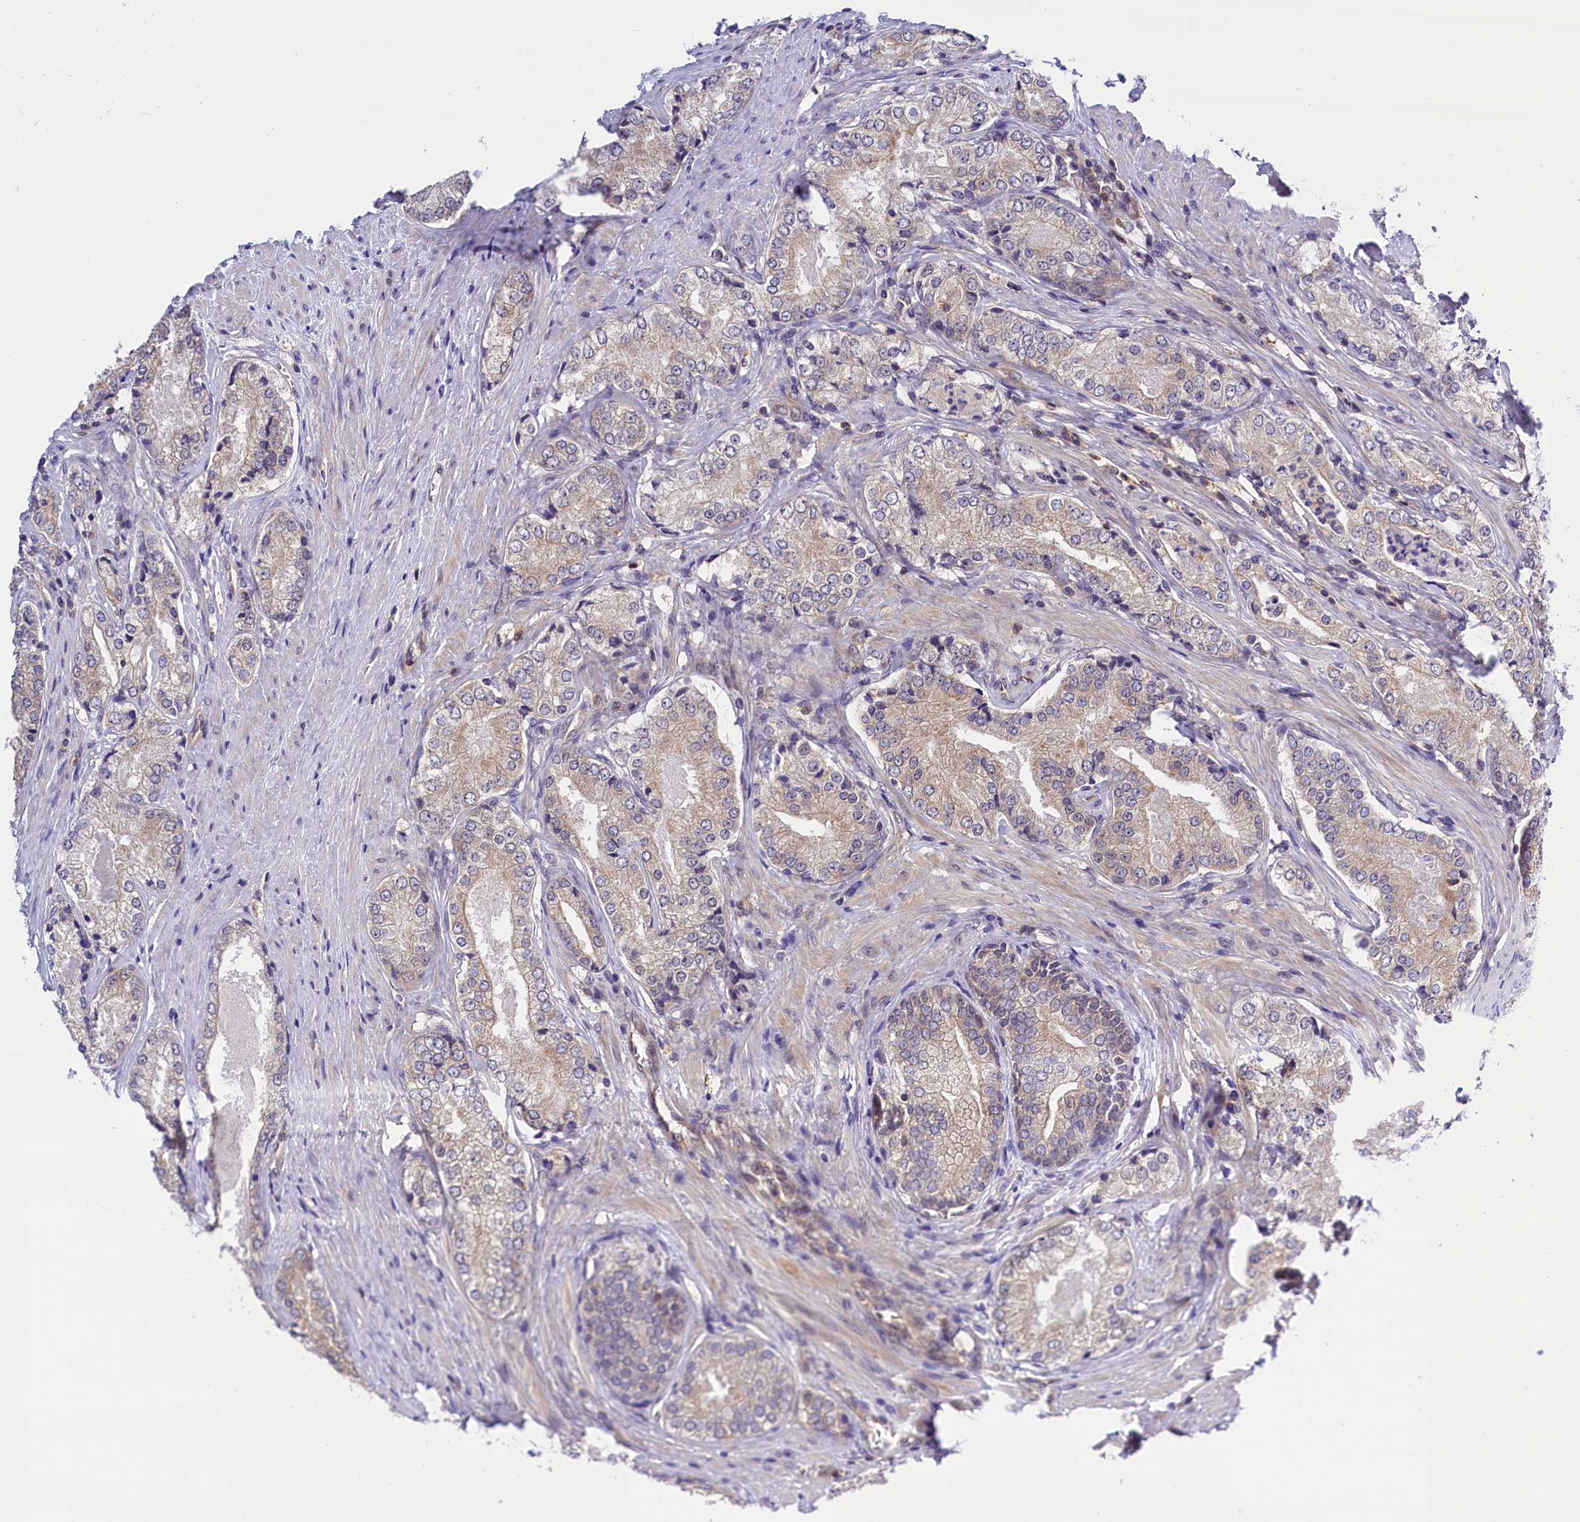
{"staining": {"intensity": "moderate", "quantity": "25%-75%", "location": "cytoplasmic/membranous"}, "tissue": "prostate cancer", "cell_type": "Tumor cells", "image_type": "cancer", "snomed": [{"axis": "morphology", "description": "Adenocarcinoma, Low grade"}, {"axis": "topography", "description": "Prostate"}], "caption": "Immunohistochemistry (IHC) staining of prostate low-grade adenocarcinoma, which exhibits medium levels of moderate cytoplasmic/membranous expression in approximately 25%-75% of tumor cells indicating moderate cytoplasmic/membranous protein positivity. The staining was performed using DAB (brown) for protein detection and nuclei were counterstained in hematoxylin (blue).", "gene": "TBCB", "patient": {"sex": "male", "age": 68}}